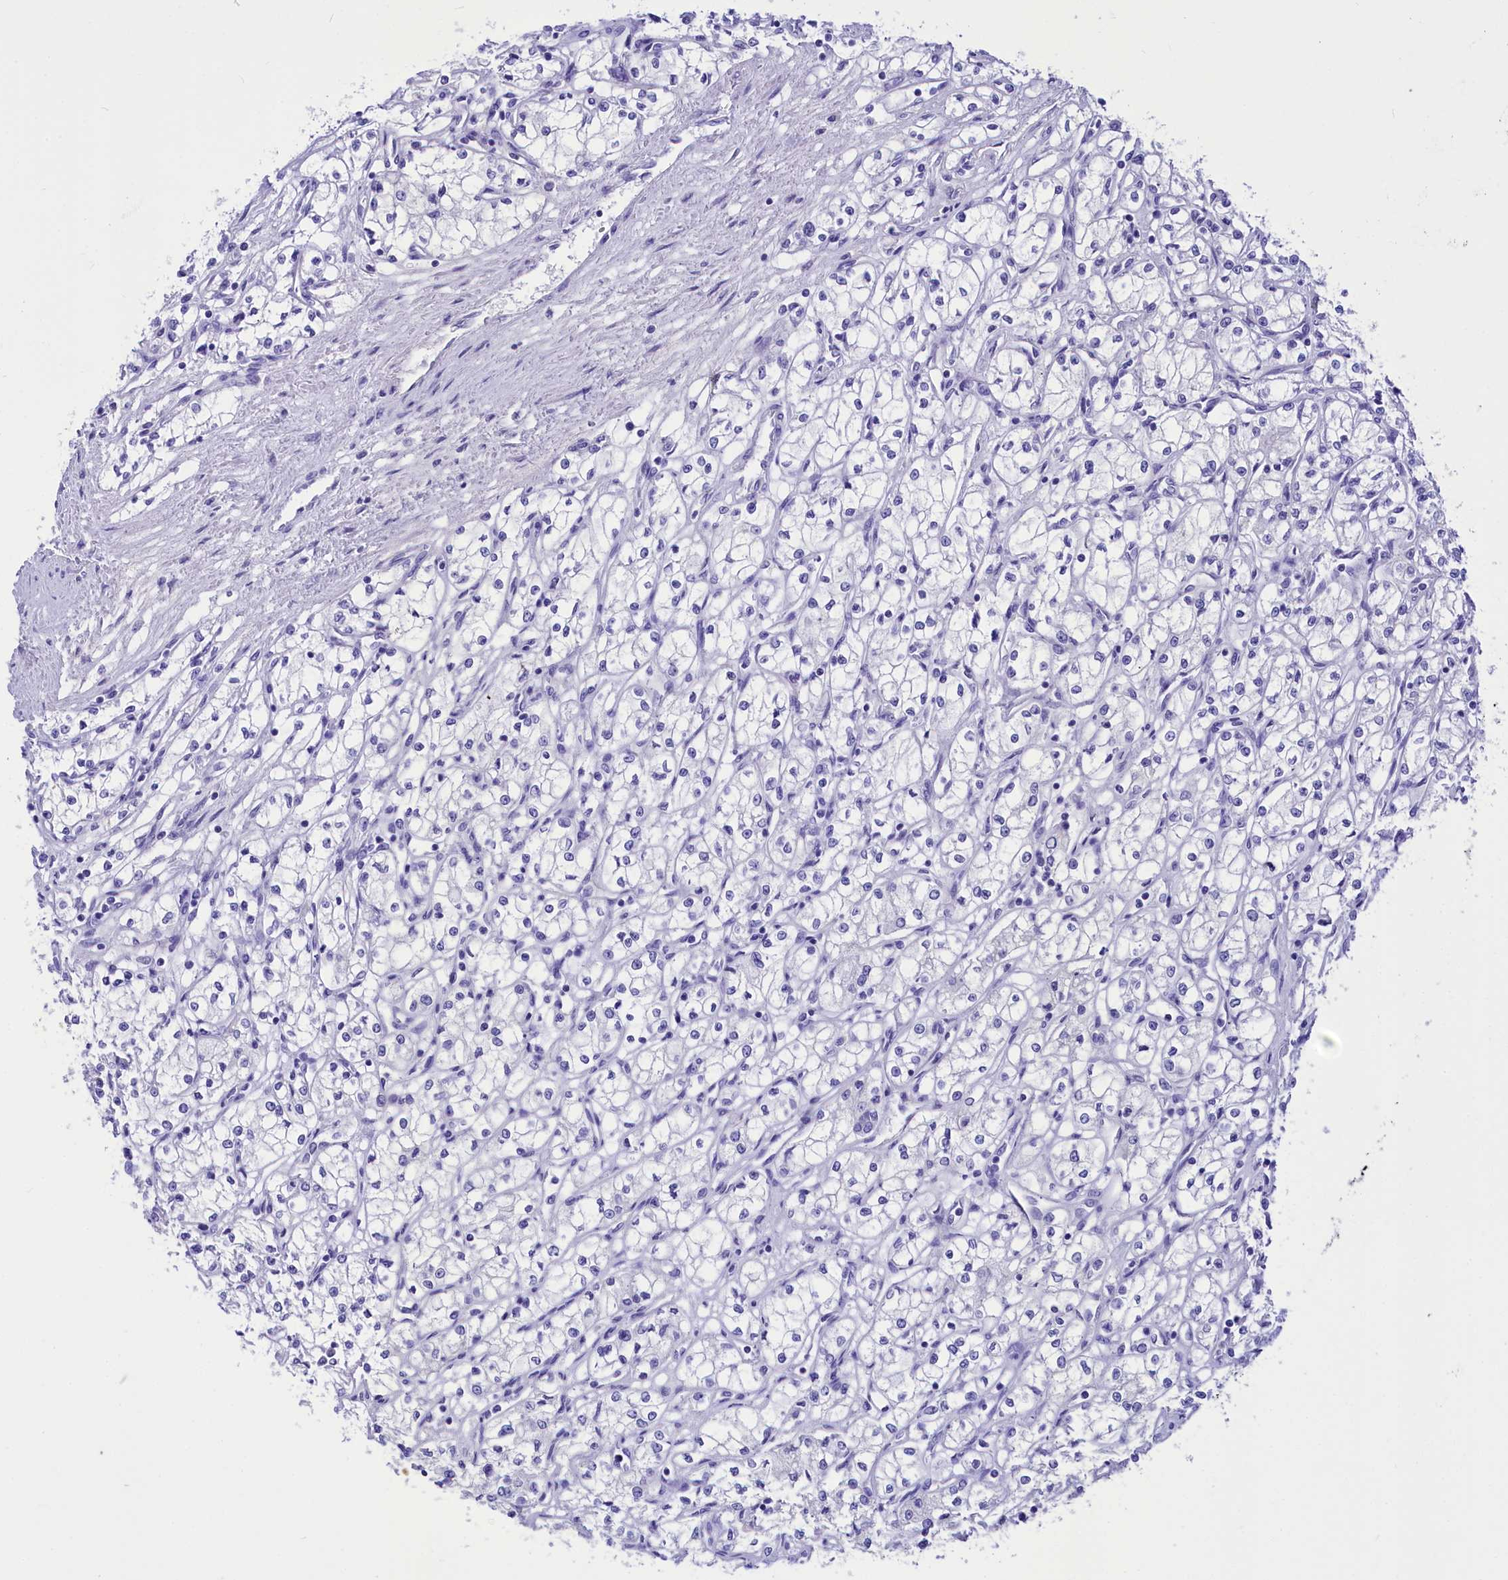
{"staining": {"intensity": "negative", "quantity": "none", "location": "none"}, "tissue": "renal cancer", "cell_type": "Tumor cells", "image_type": "cancer", "snomed": [{"axis": "morphology", "description": "Adenocarcinoma, NOS"}, {"axis": "topography", "description": "Kidney"}], "caption": "DAB immunohistochemical staining of human renal cancer exhibits no significant expression in tumor cells.", "gene": "TTC36", "patient": {"sex": "male", "age": 59}}